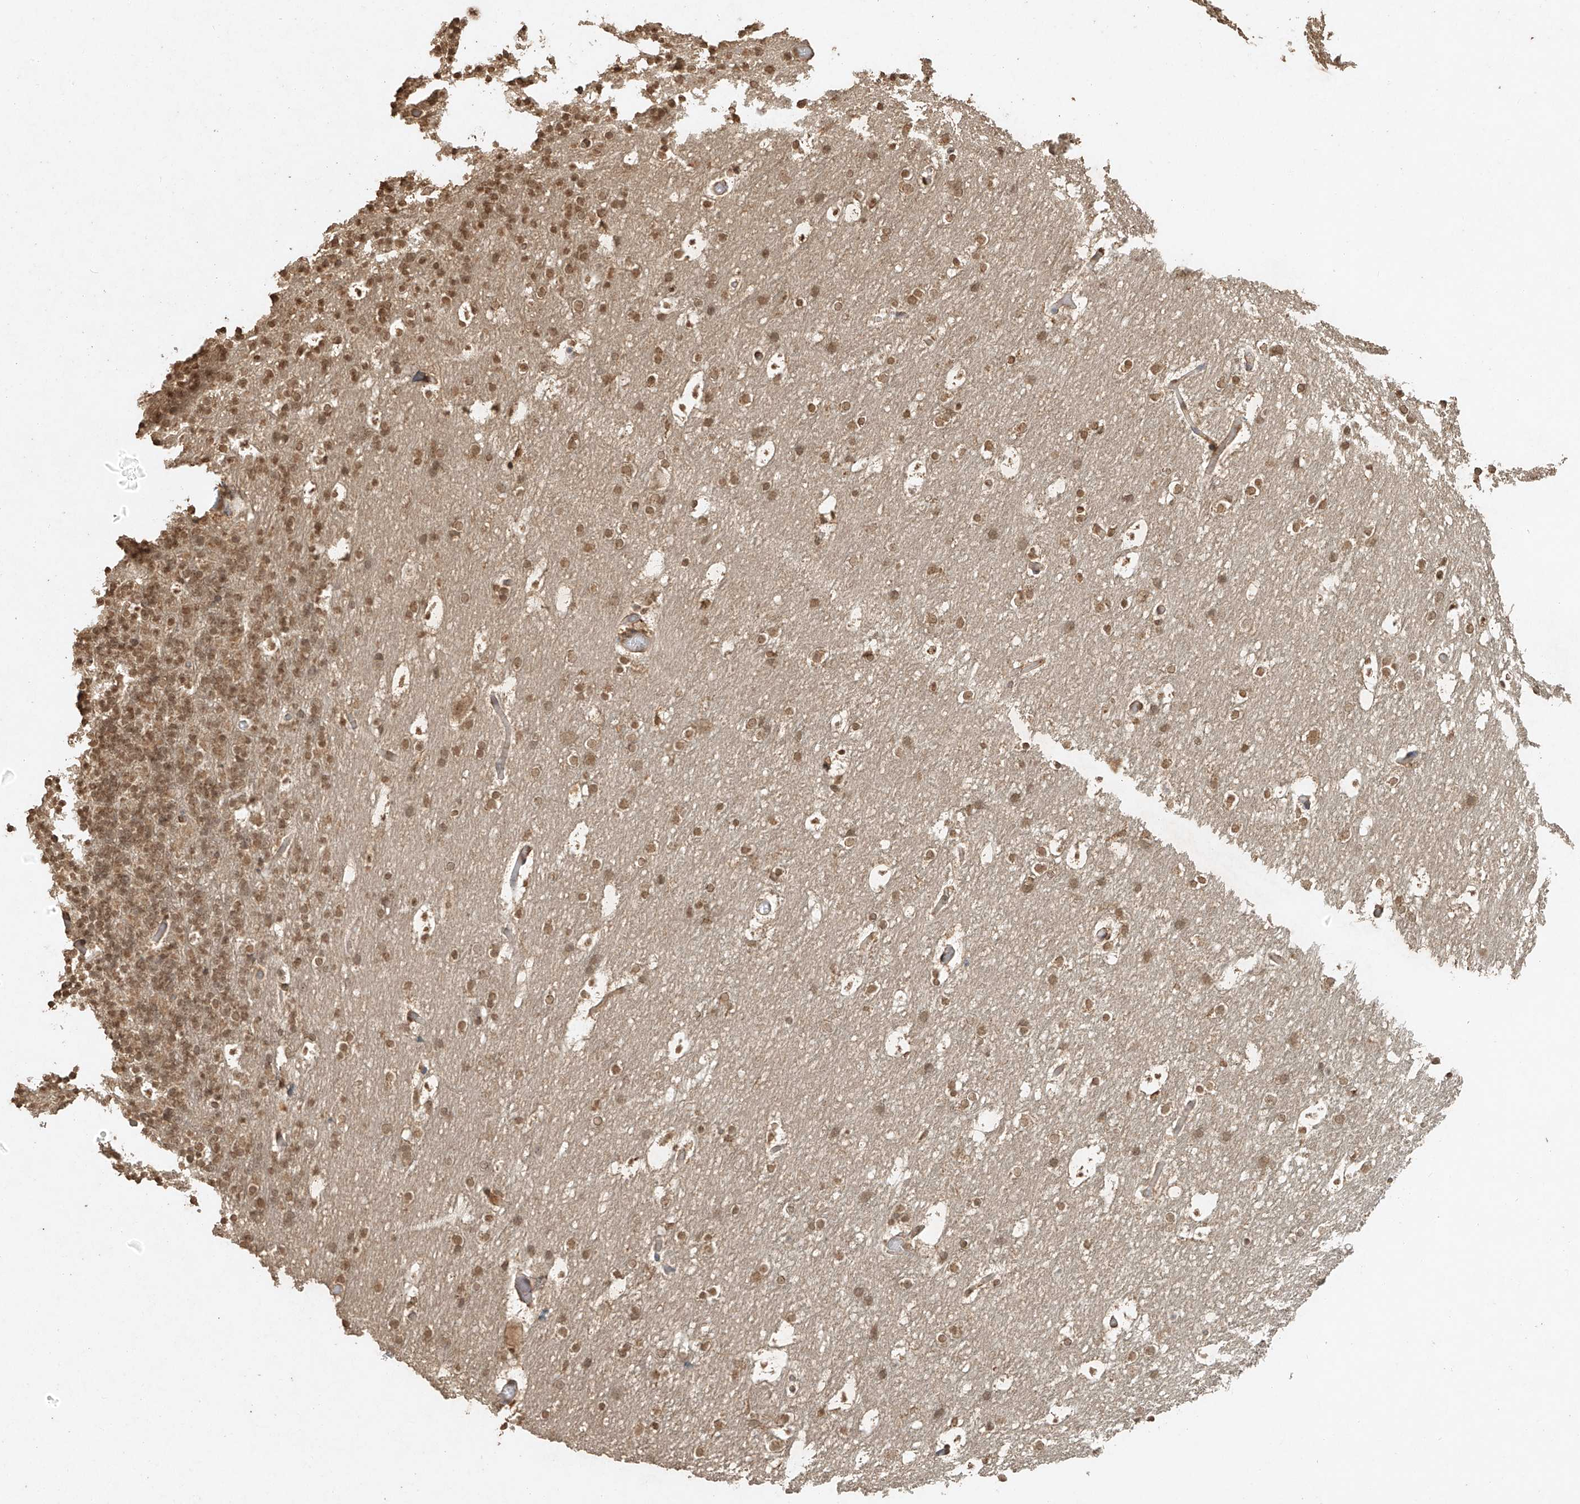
{"staining": {"intensity": "moderate", "quantity": ">75%", "location": "nuclear"}, "tissue": "cerebellum", "cell_type": "Cells in granular layer", "image_type": "normal", "snomed": [{"axis": "morphology", "description": "Normal tissue, NOS"}, {"axis": "topography", "description": "Cerebellum"}], "caption": "Immunohistochemical staining of unremarkable cerebellum displays medium levels of moderate nuclear staining in approximately >75% of cells in granular layer. (DAB IHC with brightfield microscopy, high magnification).", "gene": "TIGAR", "patient": {"sex": "male", "age": 57}}